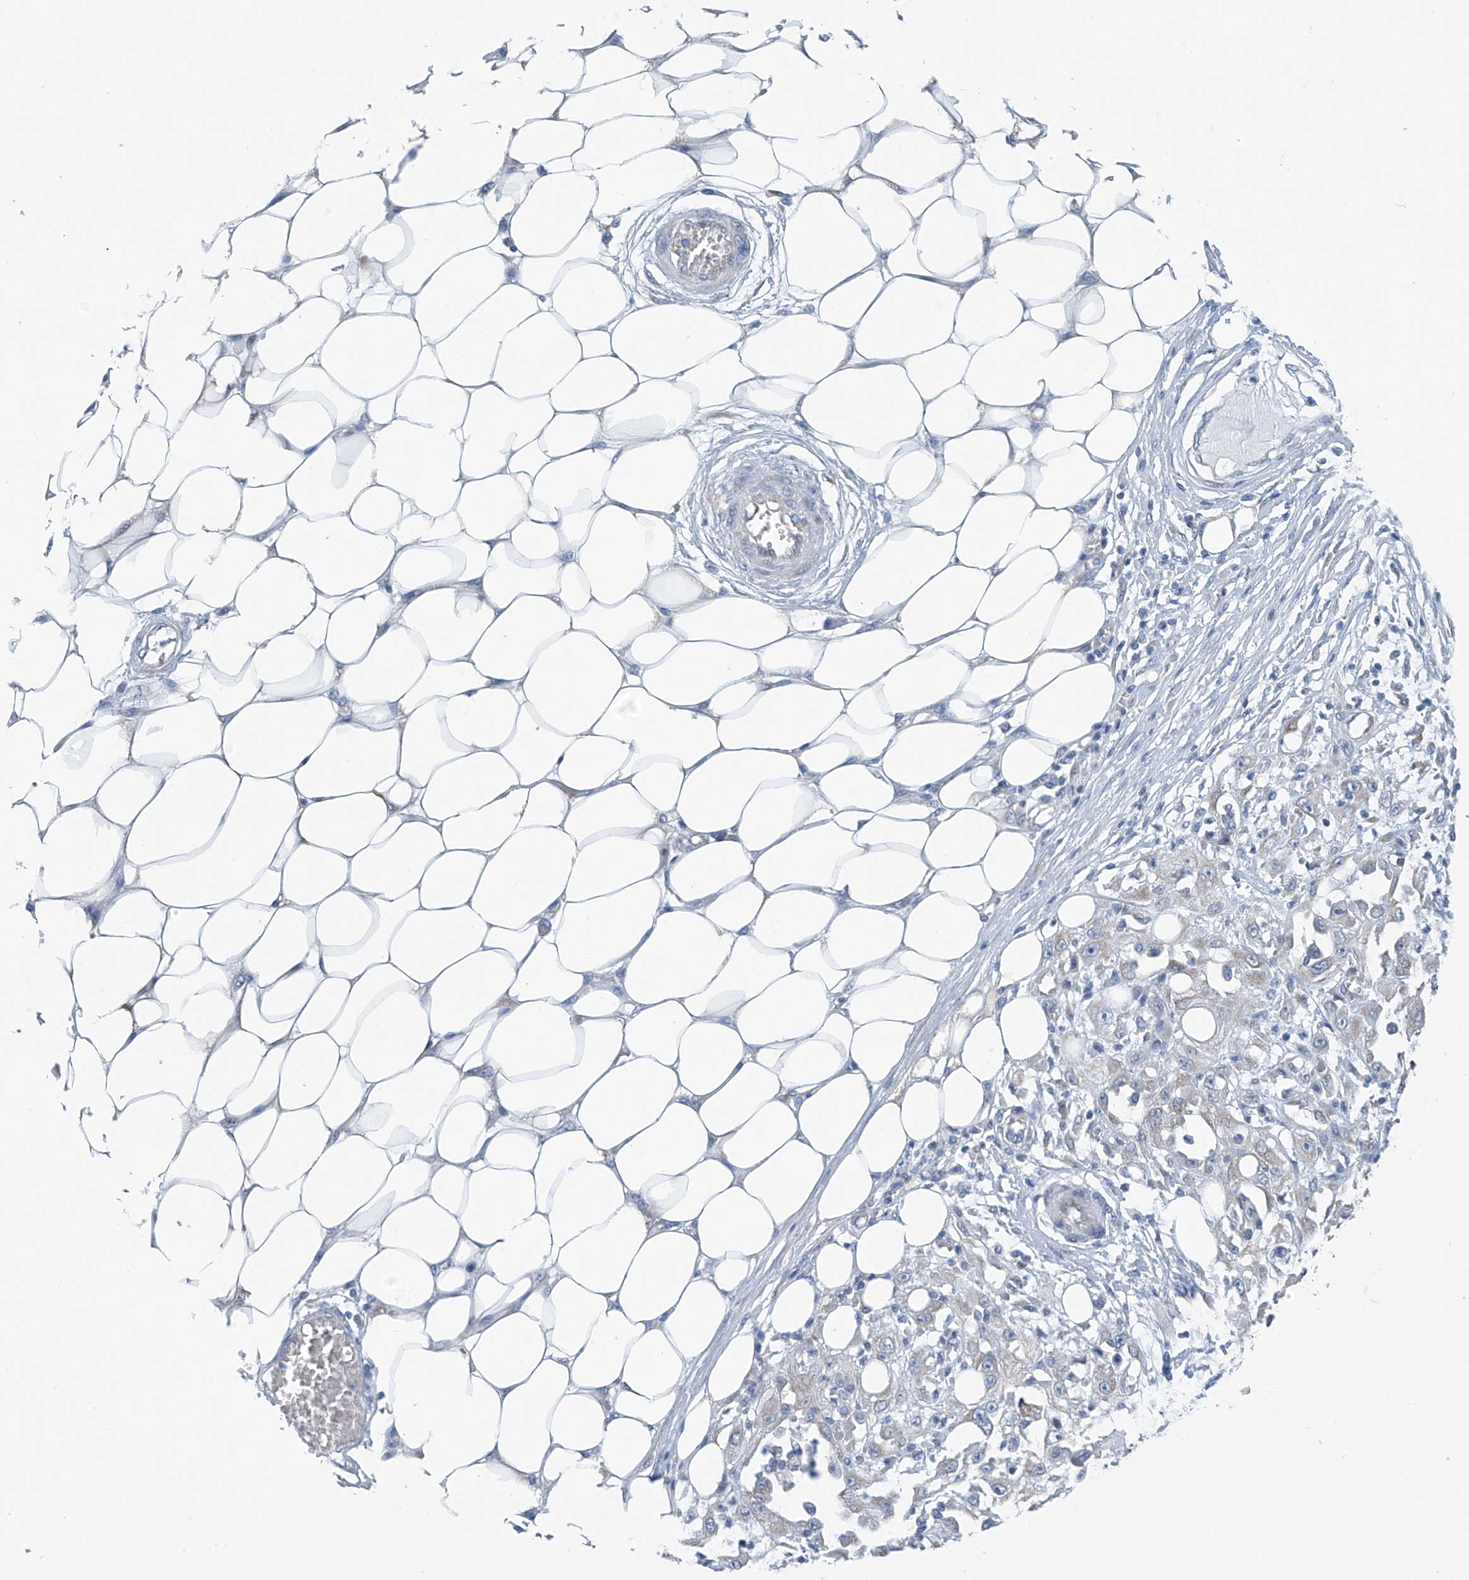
{"staining": {"intensity": "weak", "quantity": "25%-75%", "location": "cytoplasmic/membranous"}, "tissue": "skin cancer", "cell_type": "Tumor cells", "image_type": "cancer", "snomed": [{"axis": "morphology", "description": "Squamous cell carcinoma, NOS"}, {"axis": "morphology", "description": "Squamous cell carcinoma, metastatic, NOS"}, {"axis": "topography", "description": "Skin"}, {"axis": "topography", "description": "Lymph node"}], "caption": "Skin squamous cell carcinoma tissue exhibits weak cytoplasmic/membranous positivity in approximately 25%-75% of tumor cells, visualized by immunohistochemistry.", "gene": "RCN2", "patient": {"sex": "male", "age": 75}}